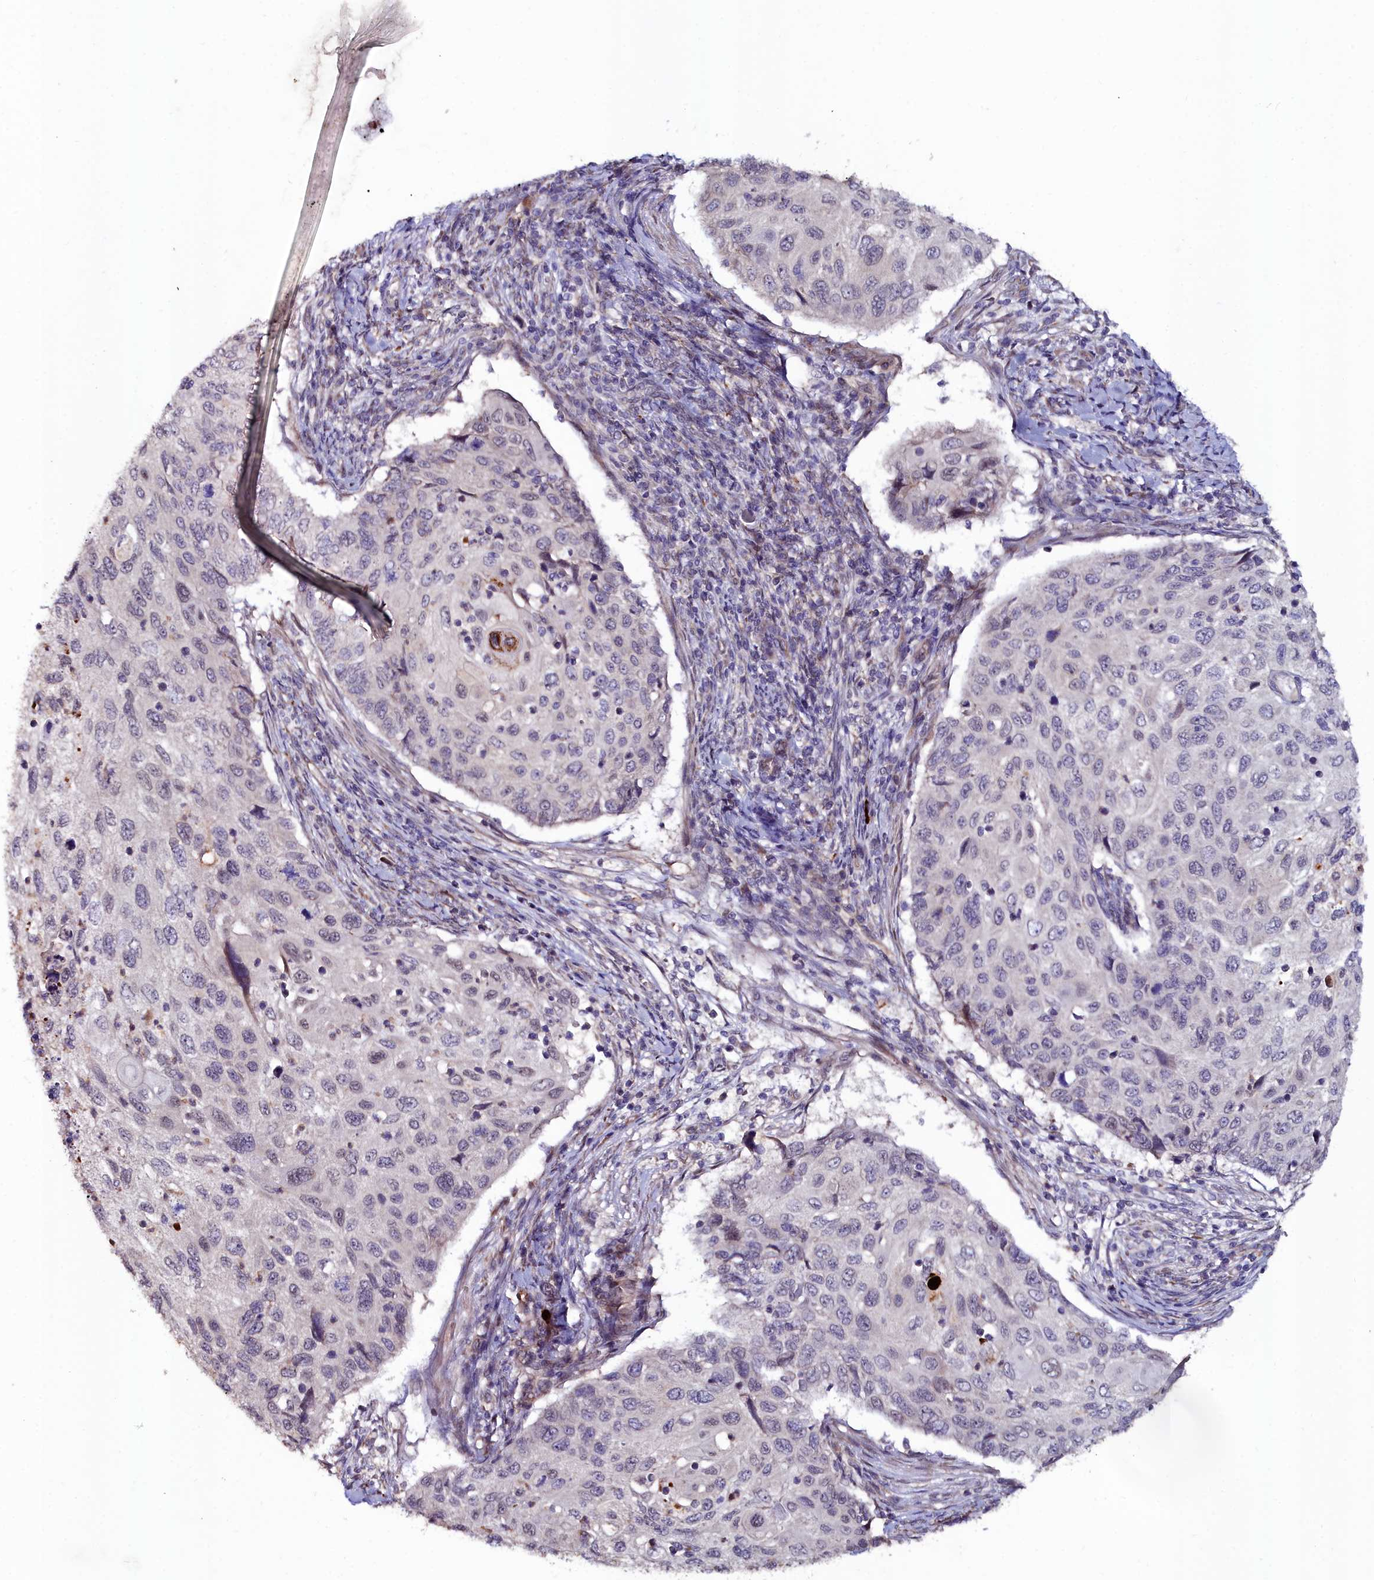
{"staining": {"intensity": "negative", "quantity": "none", "location": "none"}, "tissue": "cervical cancer", "cell_type": "Tumor cells", "image_type": "cancer", "snomed": [{"axis": "morphology", "description": "Squamous cell carcinoma, NOS"}, {"axis": "topography", "description": "Cervix"}], "caption": "Cervical cancer (squamous cell carcinoma) stained for a protein using IHC exhibits no staining tumor cells.", "gene": "C4orf19", "patient": {"sex": "female", "age": 70}}